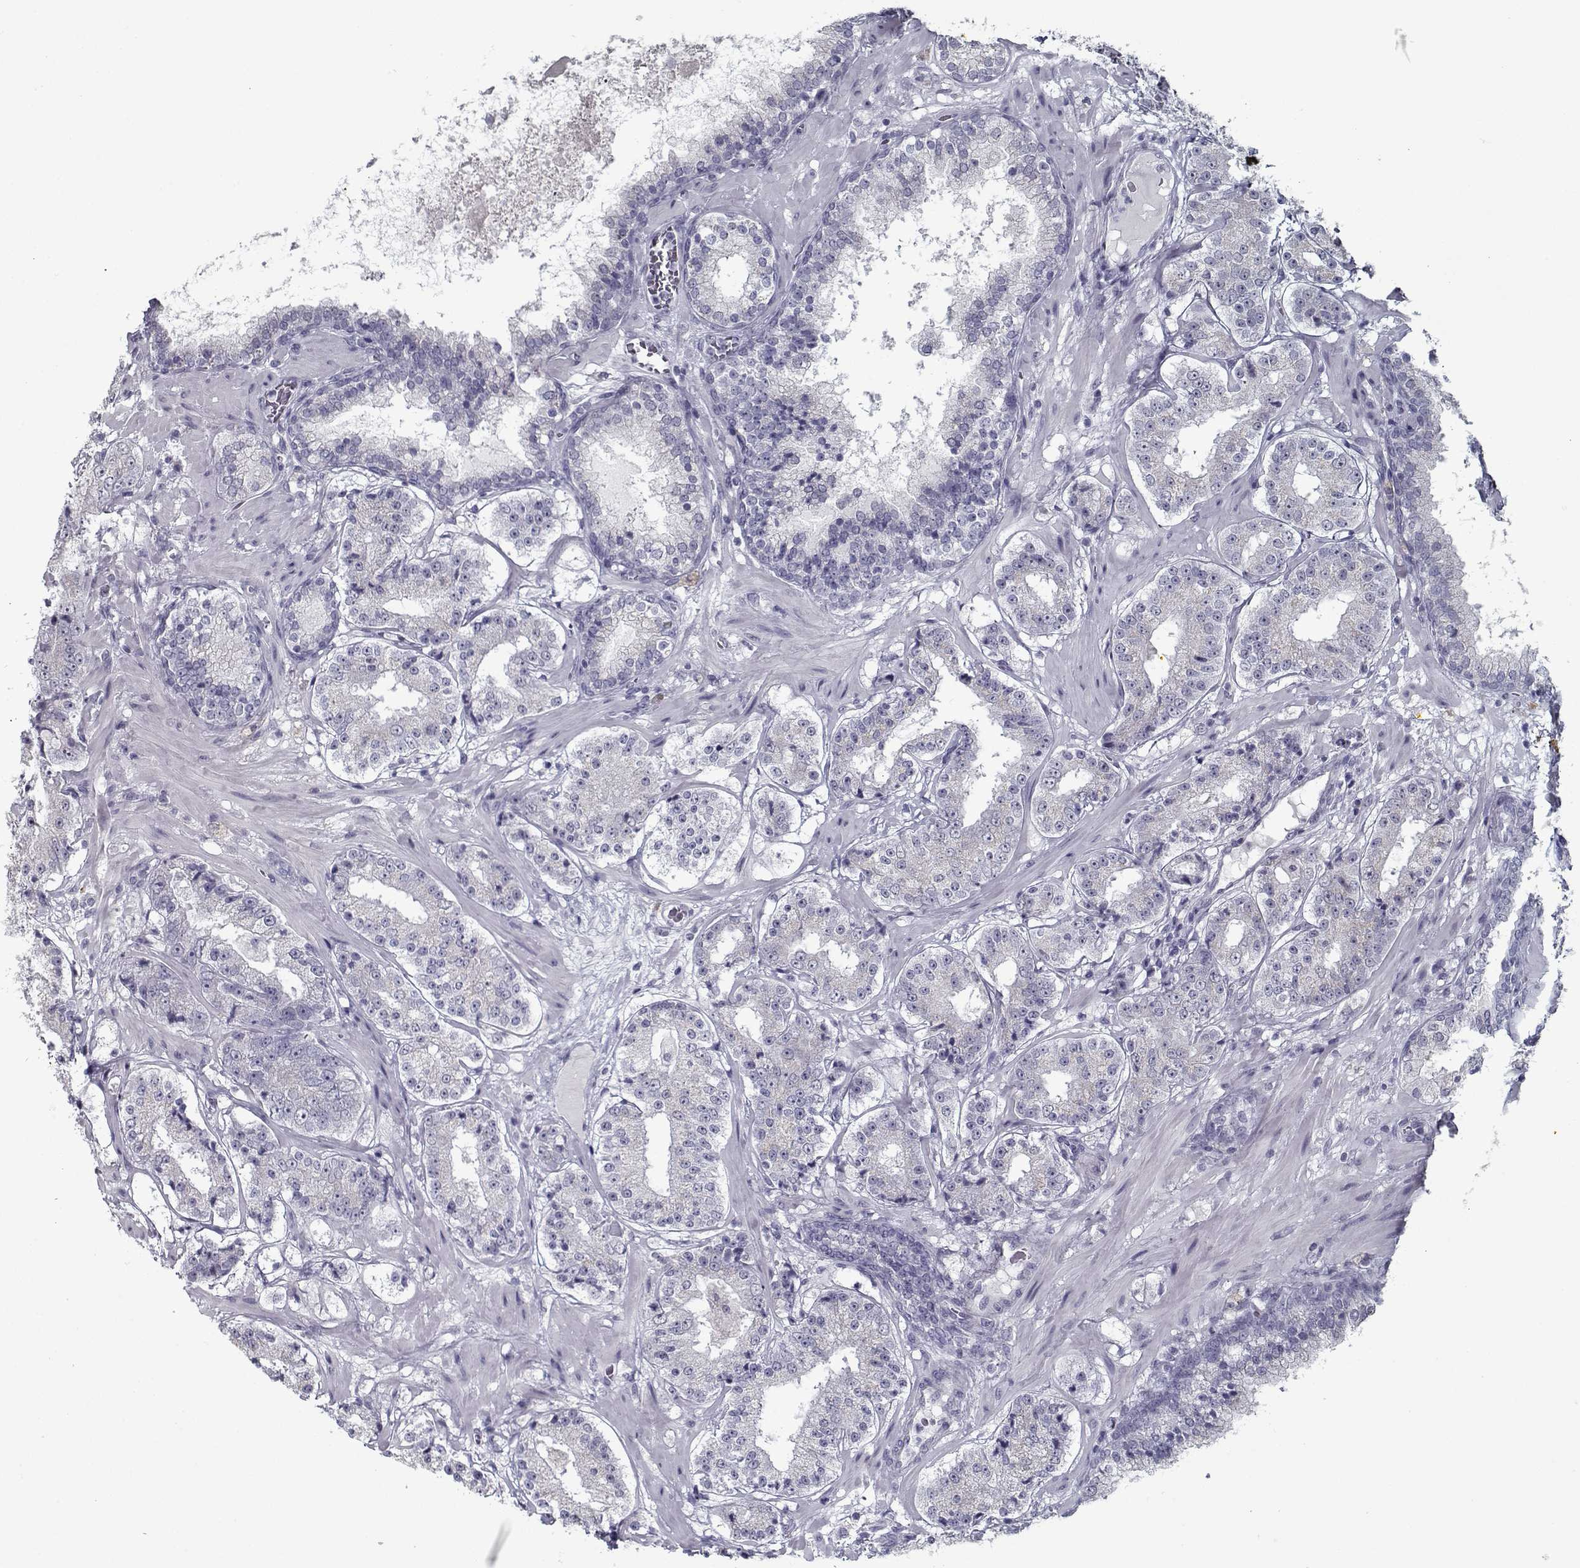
{"staining": {"intensity": "negative", "quantity": "none", "location": "none"}, "tissue": "prostate cancer", "cell_type": "Tumor cells", "image_type": "cancer", "snomed": [{"axis": "morphology", "description": "Adenocarcinoma, Low grade"}, {"axis": "topography", "description": "Prostate"}], "caption": "High magnification brightfield microscopy of prostate adenocarcinoma (low-grade) stained with DAB (3,3'-diaminobenzidine) (brown) and counterstained with hematoxylin (blue): tumor cells show no significant staining.", "gene": "SEC16B", "patient": {"sex": "male", "age": 60}}